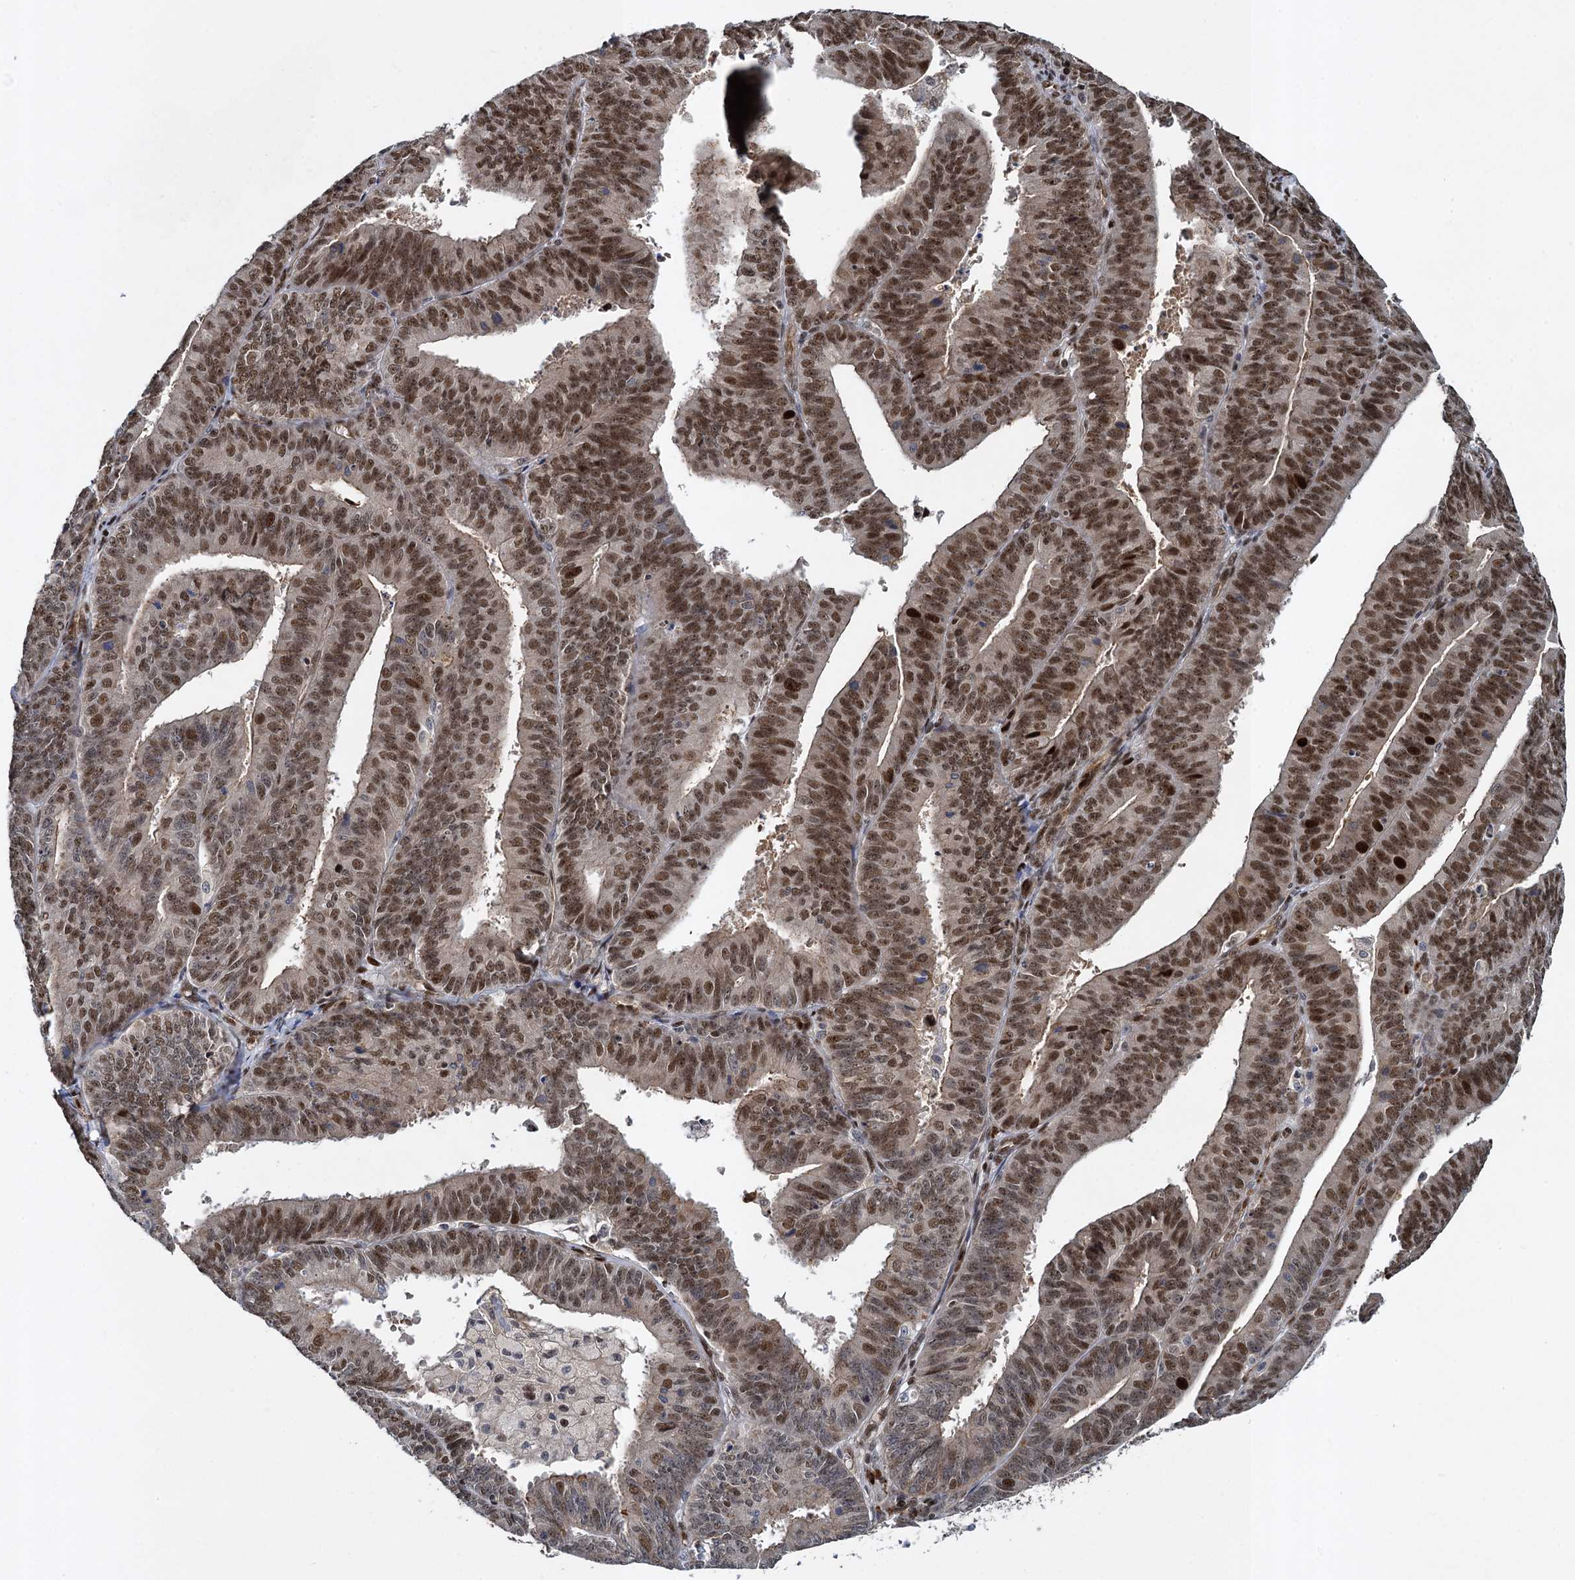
{"staining": {"intensity": "moderate", "quantity": ">75%", "location": "nuclear"}, "tissue": "endometrial cancer", "cell_type": "Tumor cells", "image_type": "cancer", "snomed": [{"axis": "morphology", "description": "Adenocarcinoma, NOS"}, {"axis": "topography", "description": "Endometrium"}], "caption": "There is medium levels of moderate nuclear expression in tumor cells of endometrial cancer, as demonstrated by immunohistochemical staining (brown color).", "gene": "ANKRD49", "patient": {"sex": "female", "age": 73}}